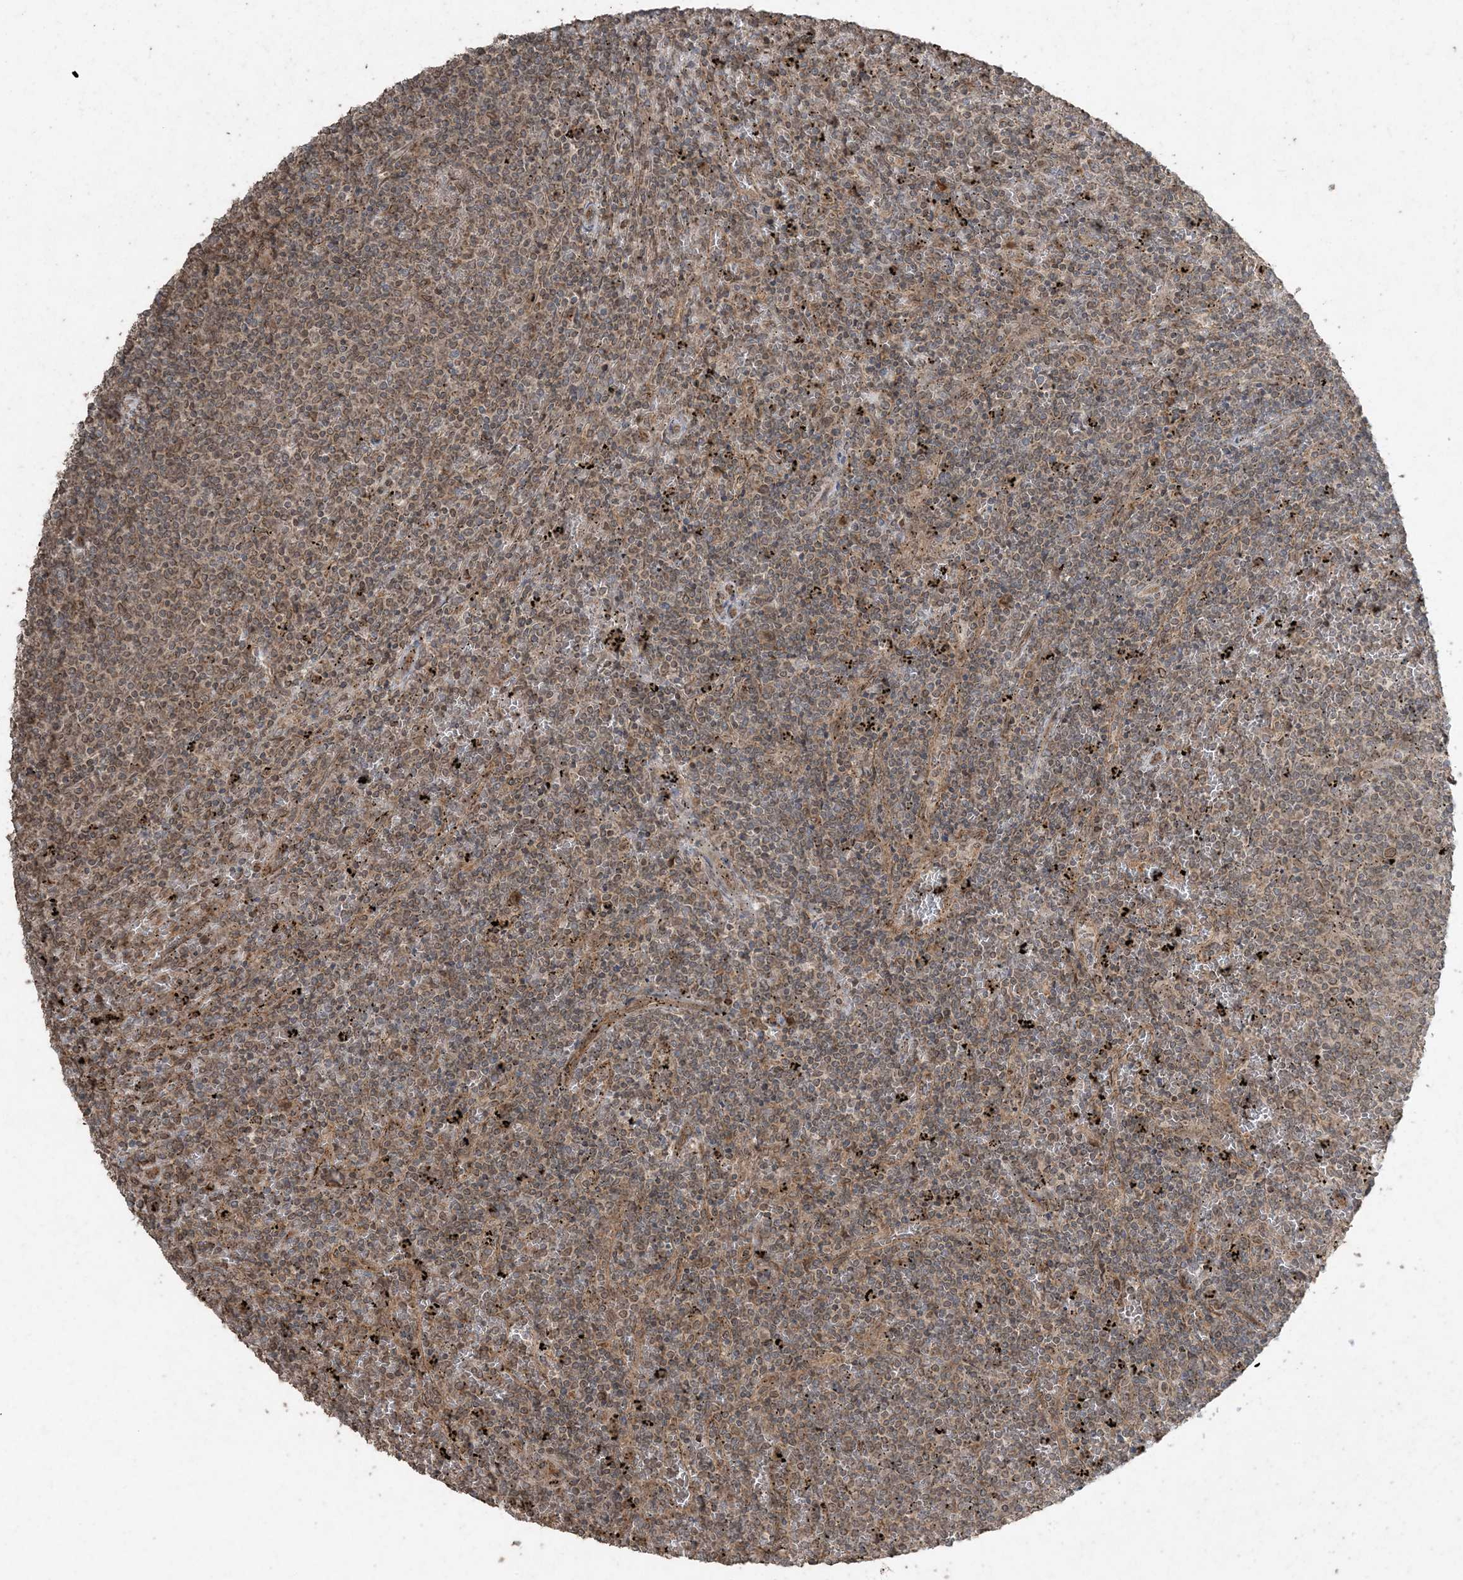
{"staining": {"intensity": "weak", "quantity": "25%-75%", "location": "nuclear"}, "tissue": "lymphoma", "cell_type": "Tumor cells", "image_type": "cancer", "snomed": [{"axis": "morphology", "description": "Malignant lymphoma, non-Hodgkin's type, Low grade"}, {"axis": "topography", "description": "Spleen"}], "caption": "Immunohistochemistry staining of malignant lymphoma, non-Hodgkin's type (low-grade), which demonstrates low levels of weak nuclear staining in approximately 25%-75% of tumor cells indicating weak nuclear protein staining. The staining was performed using DAB (3,3'-diaminobenzidine) (brown) for protein detection and nuclei were counterstained in hematoxylin (blue).", "gene": "DDX19B", "patient": {"sex": "female", "age": 50}}